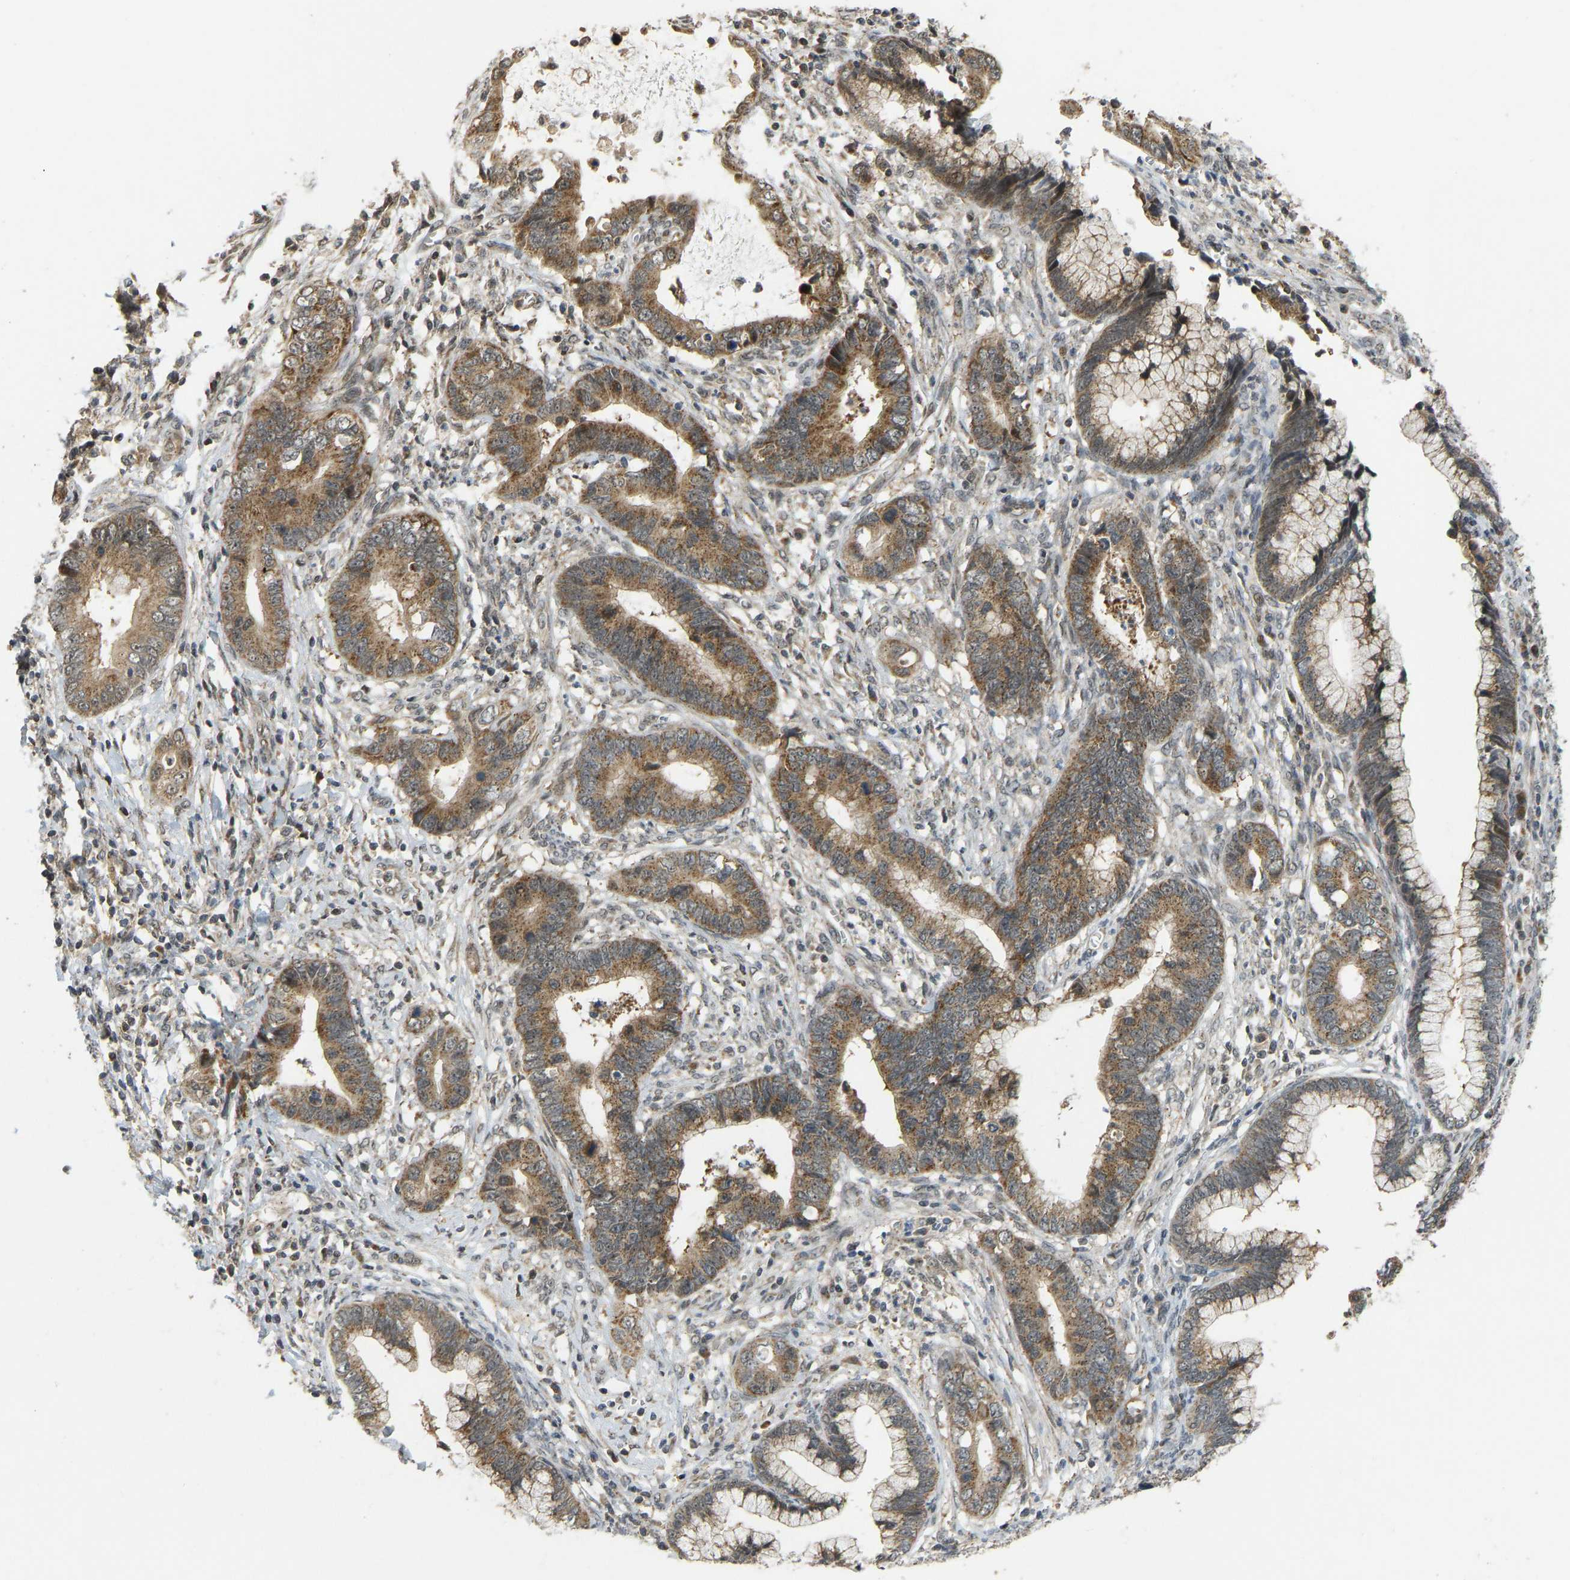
{"staining": {"intensity": "moderate", "quantity": ">75%", "location": "cytoplasmic/membranous"}, "tissue": "cervical cancer", "cell_type": "Tumor cells", "image_type": "cancer", "snomed": [{"axis": "morphology", "description": "Adenocarcinoma, NOS"}, {"axis": "topography", "description": "Cervix"}], "caption": "A medium amount of moderate cytoplasmic/membranous positivity is appreciated in about >75% of tumor cells in adenocarcinoma (cervical) tissue. Immunohistochemistry (ihc) stains the protein in brown and the nuclei are stained blue.", "gene": "ACADS", "patient": {"sex": "female", "age": 44}}